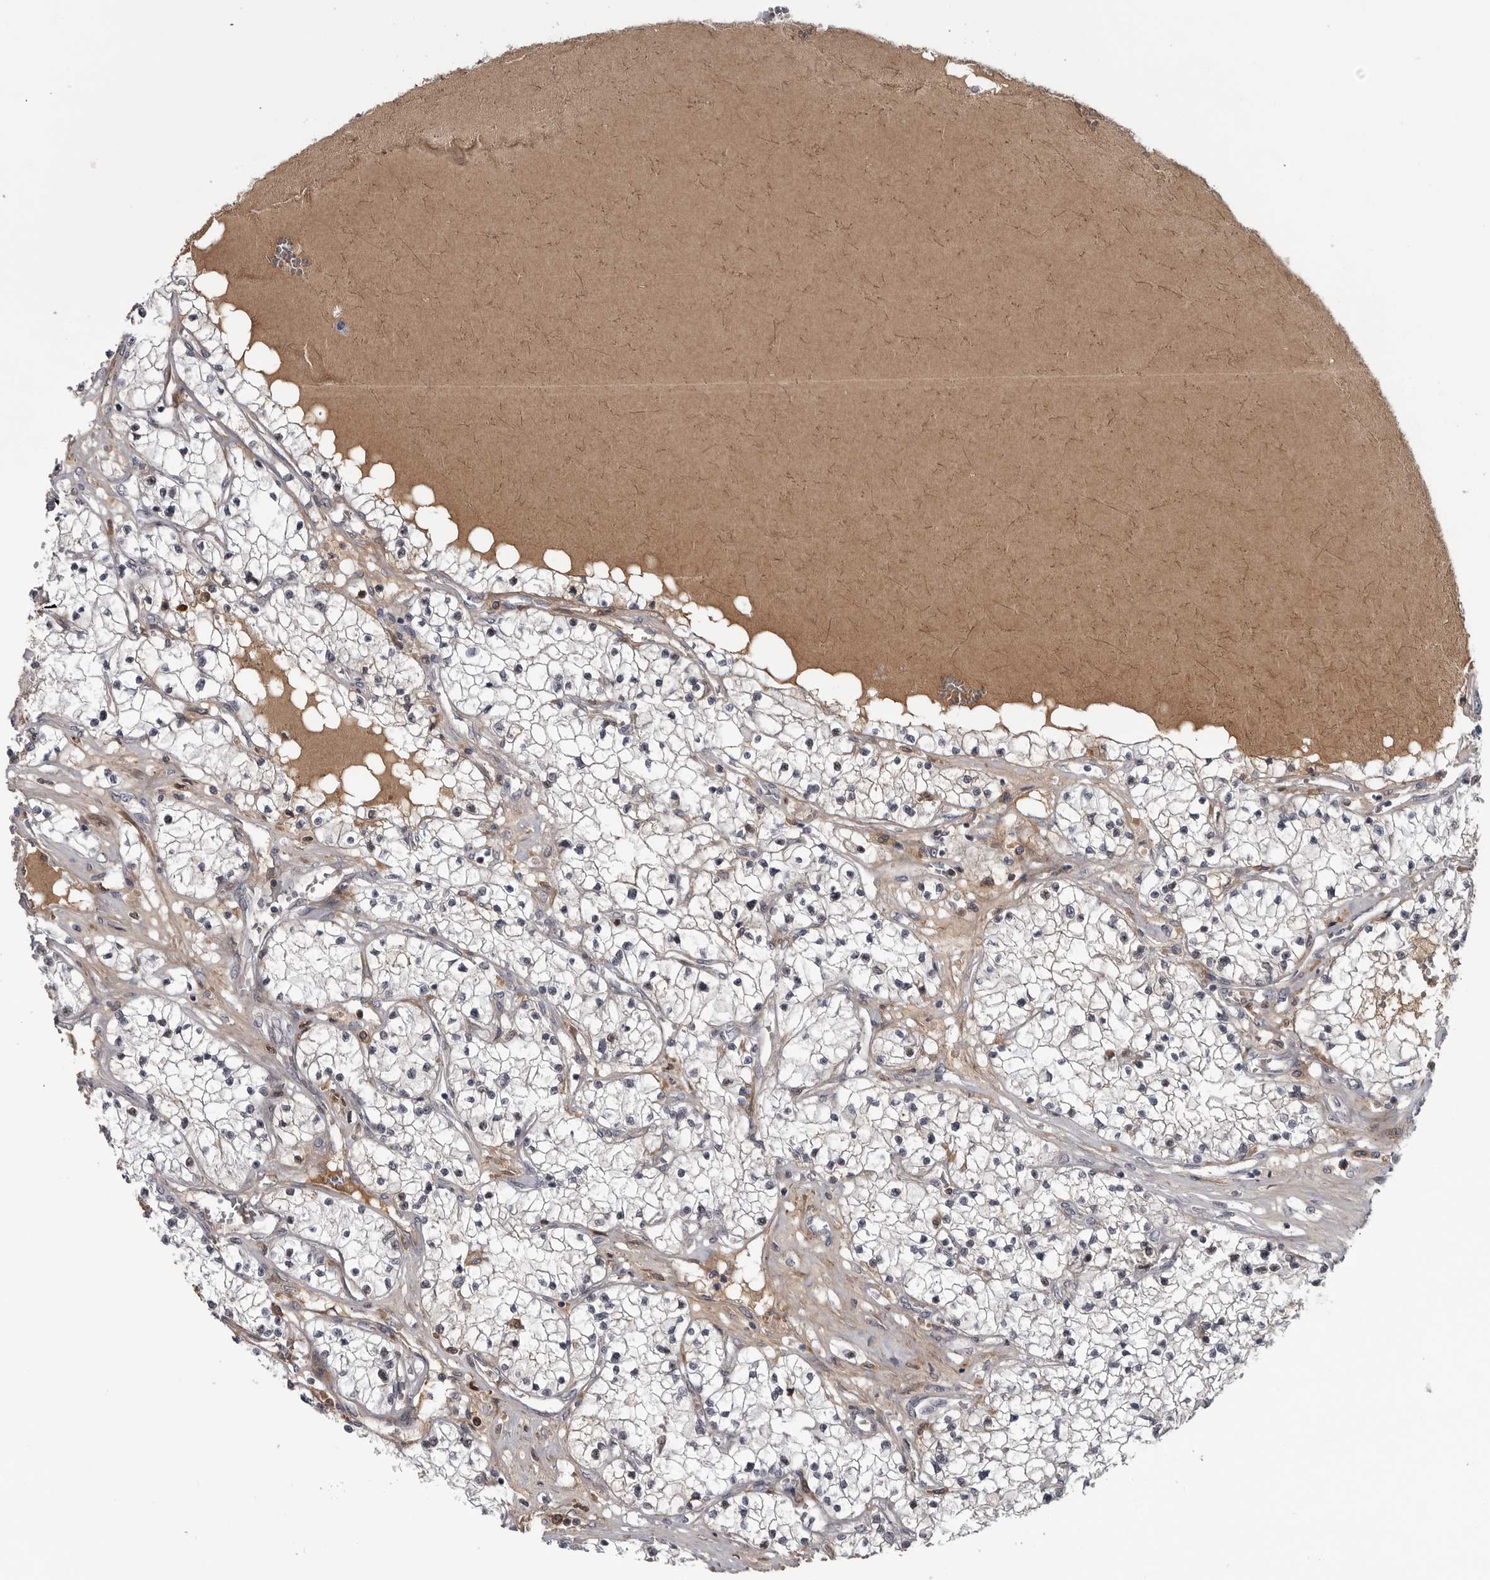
{"staining": {"intensity": "negative", "quantity": "none", "location": "none"}, "tissue": "renal cancer", "cell_type": "Tumor cells", "image_type": "cancer", "snomed": [{"axis": "morphology", "description": "Normal tissue, NOS"}, {"axis": "morphology", "description": "Adenocarcinoma, NOS"}, {"axis": "topography", "description": "Kidney"}], "caption": "Tumor cells show no significant staining in renal cancer.", "gene": "ZNF277", "patient": {"sex": "male", "age": 68}}